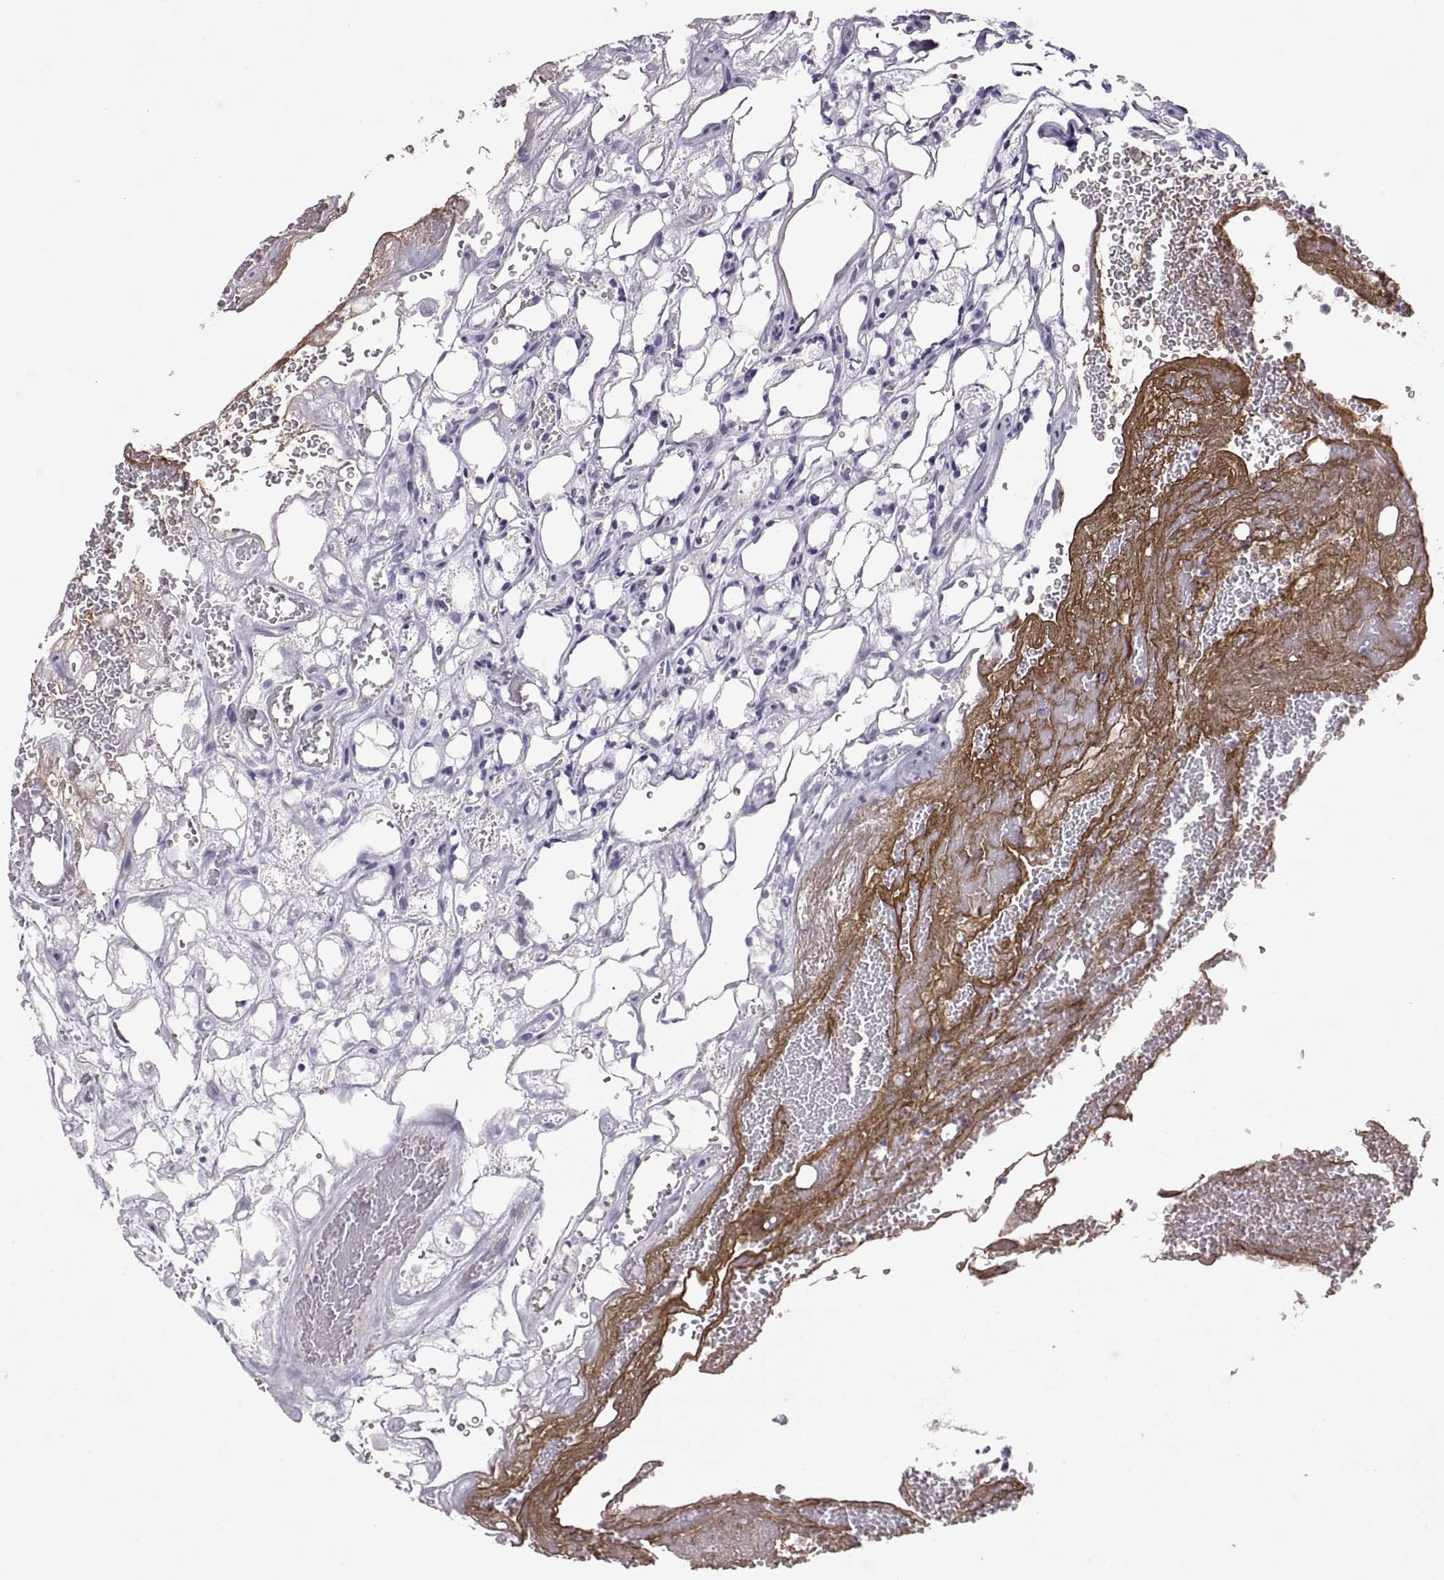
{"staining": {"intensity": "negative", "quantity": "none", "location": "none"}, "tissue": "renal cancer", "cell_type": "Tumor cells", "image_type": "cancer", "snomed": [{"axis": "morphology", "description": "Adenocarcinoma, NOS"}, {"axis": "topography", "description": "Kidney"}], "caption": "The immunohistochemistry micrograph has no significant positivity in tumor cells of adenocarcinoma (renal) tissue. The staining was performed using DAB (3,3'-diaminobenzidine) to visualize the protein expression in brown, while the nuclei were stained in blue with hematoxylin (Magnification: 20x).", "gene": "KRT77", "patient": {"sex": "female", "age": 69}}